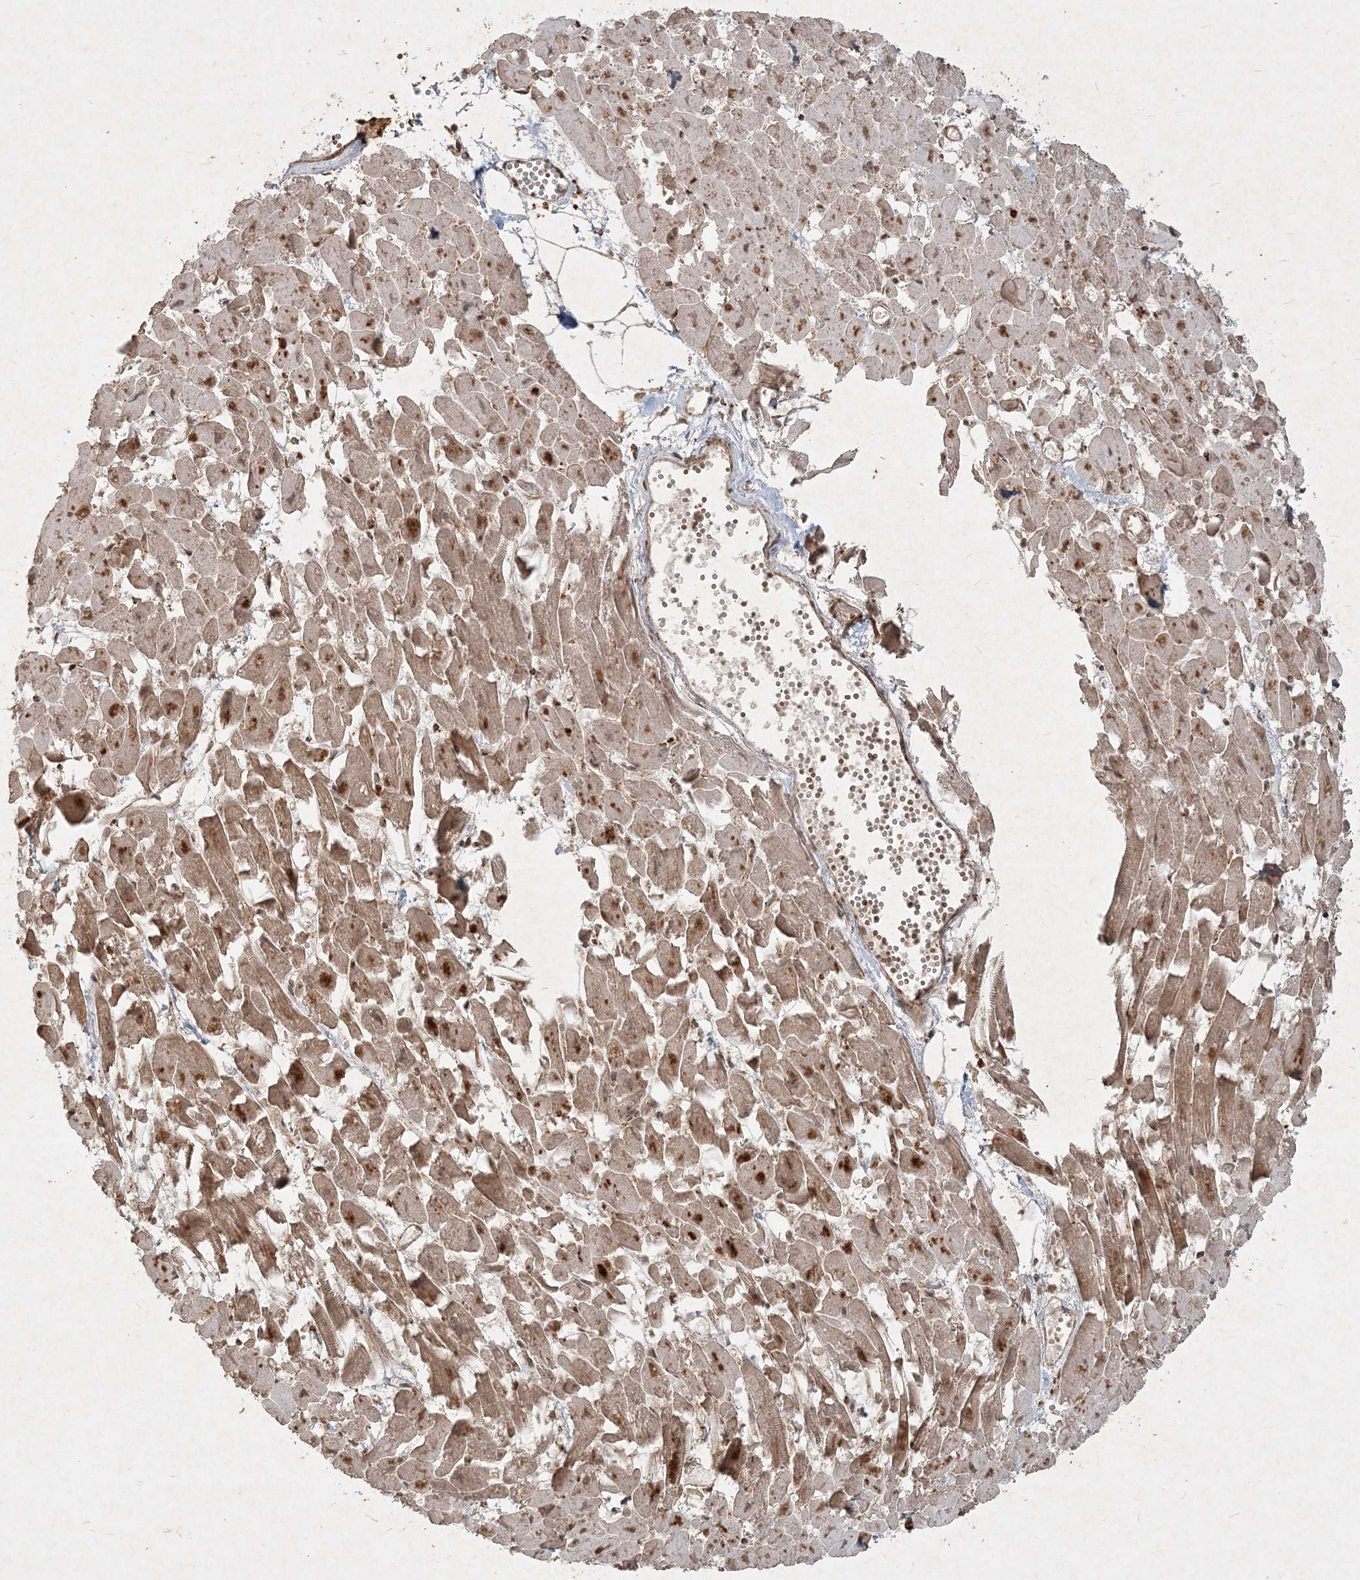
{"staining": {"intensity": "moderate", "quantity": "25%-75%", "location": "cytoplasmic/membranous"}, "tissue": "heart muscle", "cell_type": "Cardiomyocytes", "image_type": "normal", "snomed": [{"axis": "morphology", "description": "Normal tissue, NOS"}, {"axis": "topography", "description": "Heart"}], "caption": "The image exhibits immunohistochemical staining of benign heart muscle. There is moderate cytoplasmic/membranous expression is present in approximately 25%-75% of cardiomyocytes. Nuclei are stained in blue.", "gene": "NARS1", "patient": {"sex": "female", "age": 64}}